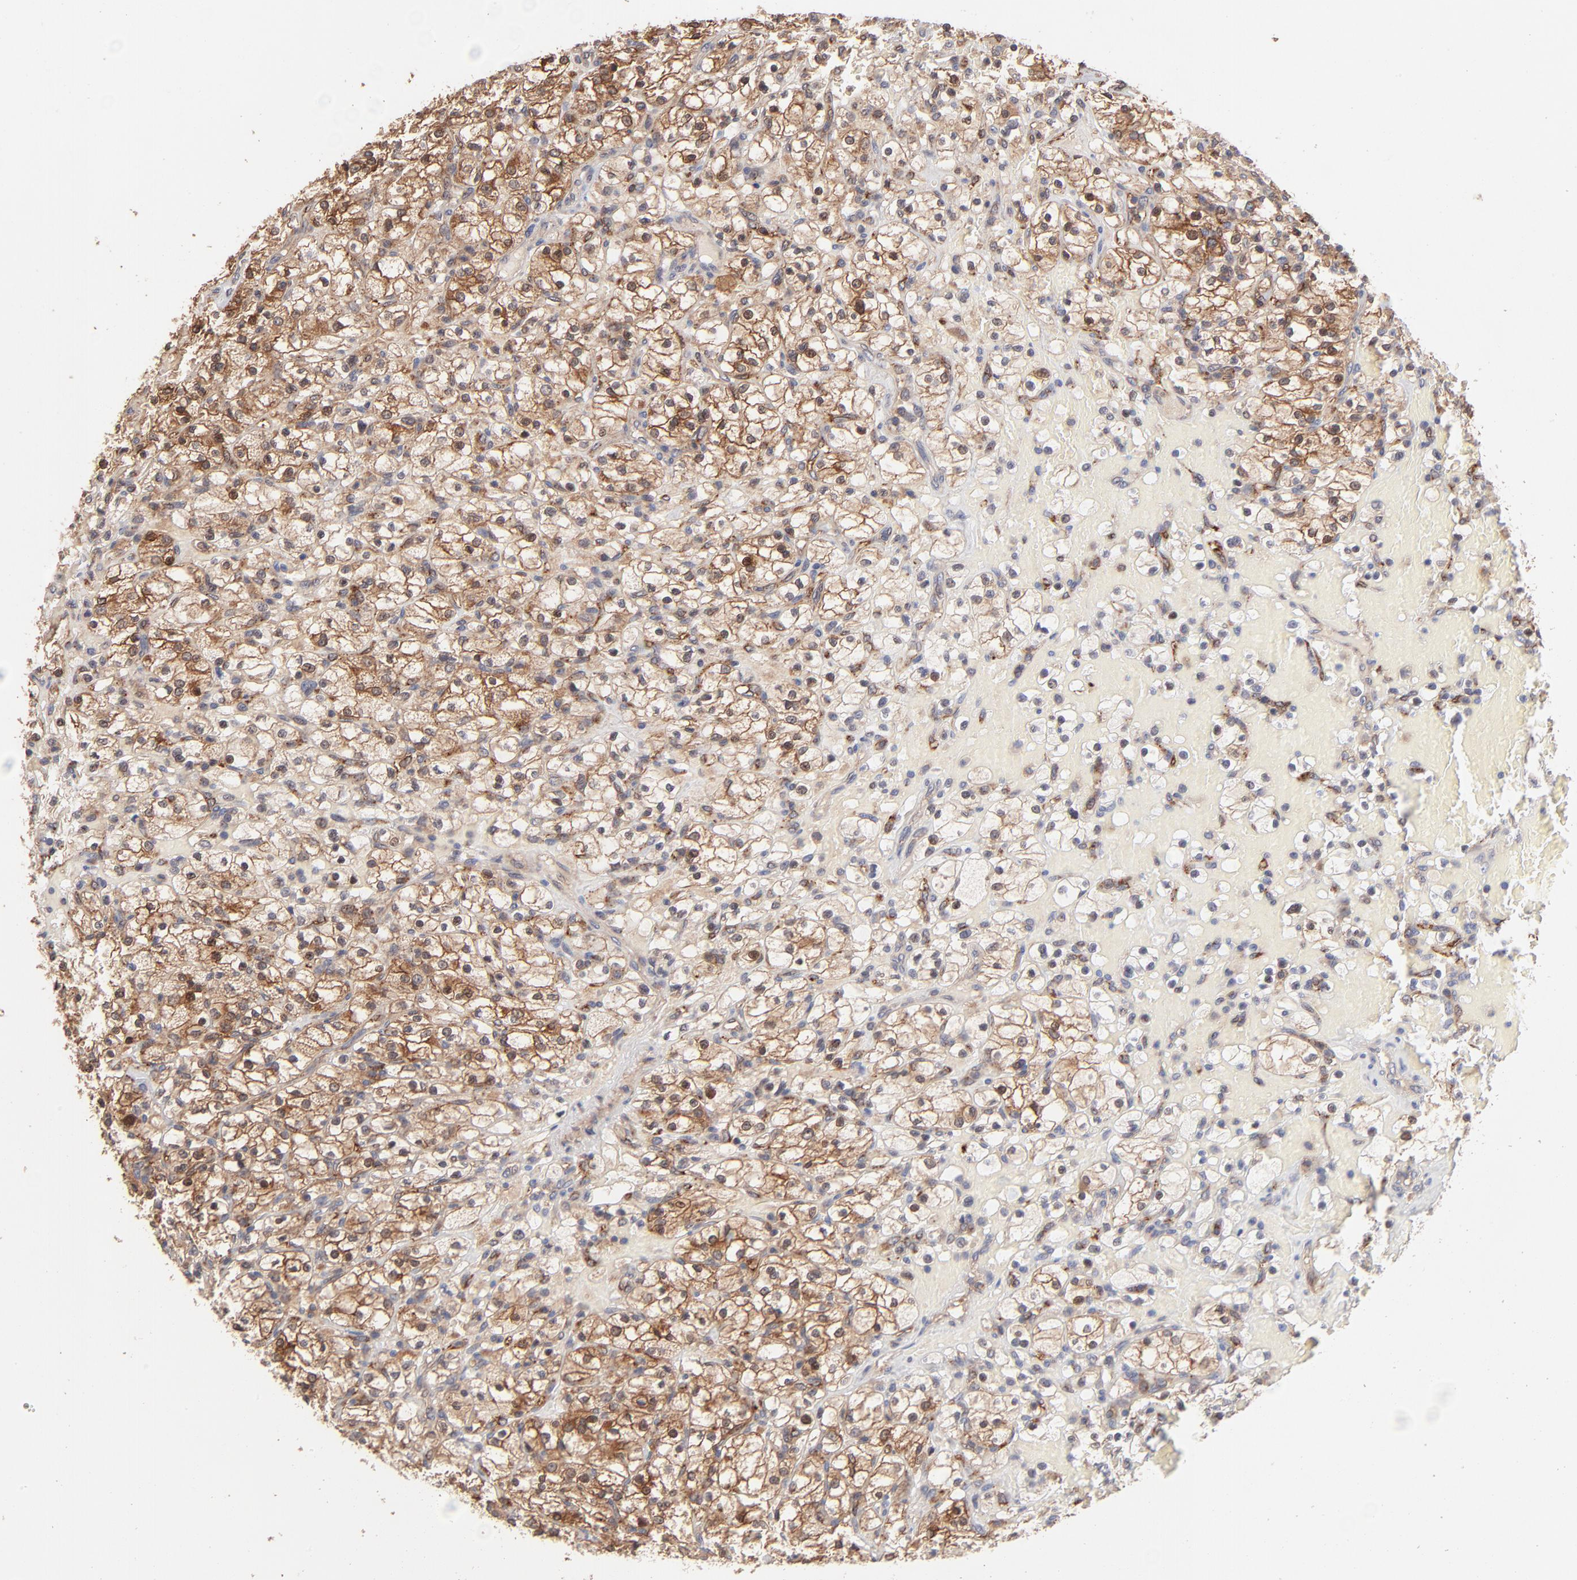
{"staining": {"intensity": "strong", "quantity": ">75%", "location": "cytoplasmic/membranous"}, "tissue": "renal cancer", "cell_type": "Tumor cells", "image_type": "cancer", "snomed": [{"axis": "morphology", "description": "Adenocarcinoma, NOS"}, {"axis": "topography", "description": "Kidney"}], "caption": "Immunohistochemistry staining of renal cancer, which shows high levels of strong cytoplasmic/membranous expression in approximately >75% of tumor cells indicating strong cytoplasmic/membranous protein positivity. The staining was performed using DAB (3,3'-diaminobenzidine) (brown) for protein detection and nuclei were counterstained in hematoxylin (blue).", "gene": "IVNS1ABP", "patient": {"sex": "female", "age": 83}}